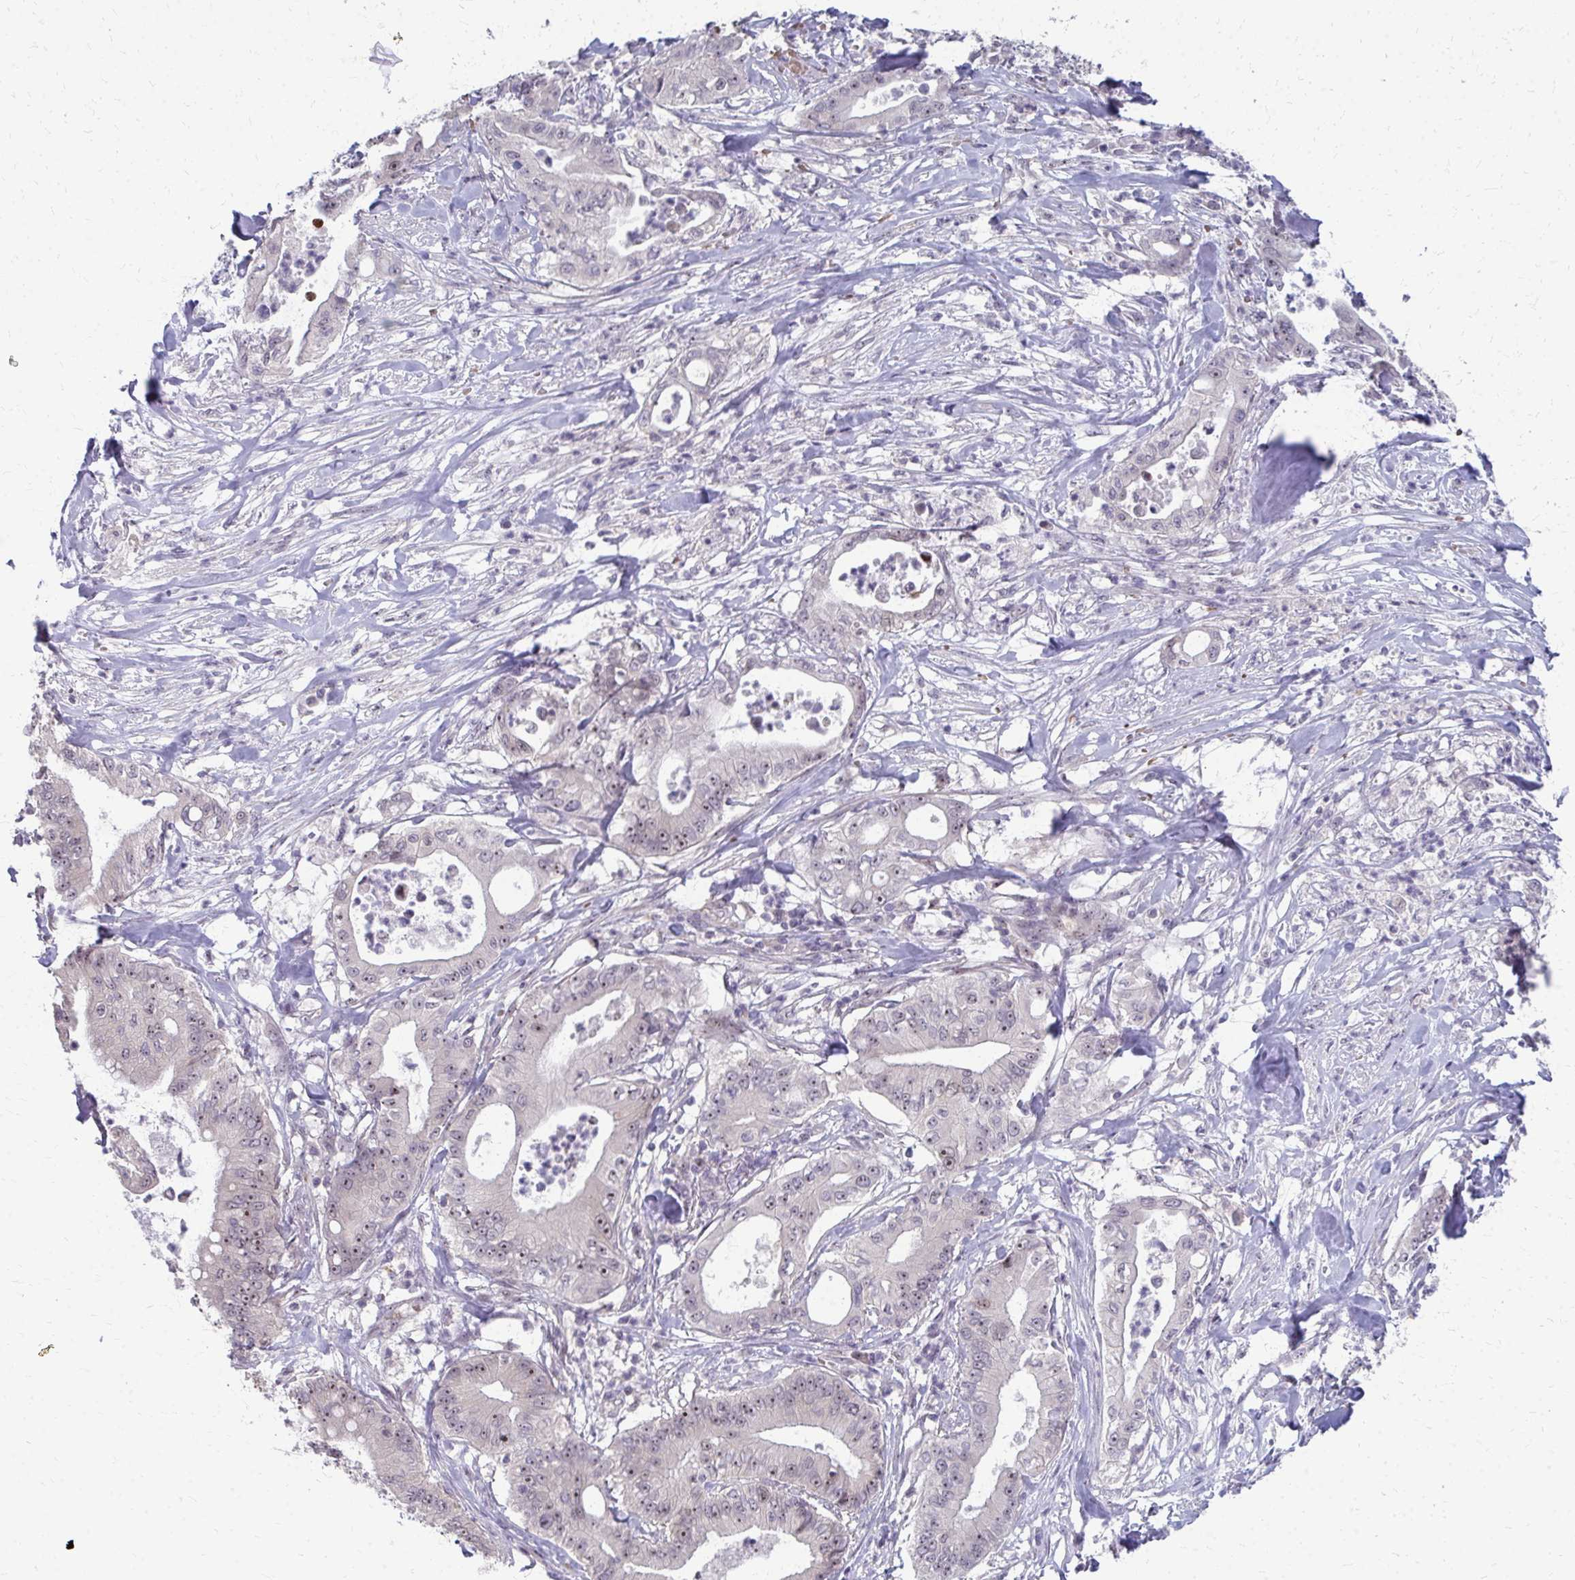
{"staining": {"intensity": "moderate", "quantity": ">75%", "location": "nuclear"}, "tissue": "pancreatic cancer", "cell_type": "Tumor cells", "image_type": "cancer", "snomed": [{"axis": "morphology", "description": "Adenocarcinoma, NOS"}, {"axis": "topography", "description": "Pancreas"}], "caption": "This image reveals pancreatic adenocarcinoma stained with IHC to label a protein in brown. The nuclear of tumor cells show moderate positivity for the protein. Nuclei are counter-stained blue.", "gene": "NUDT16", "patient": {"sex": "male", "age": 71}}